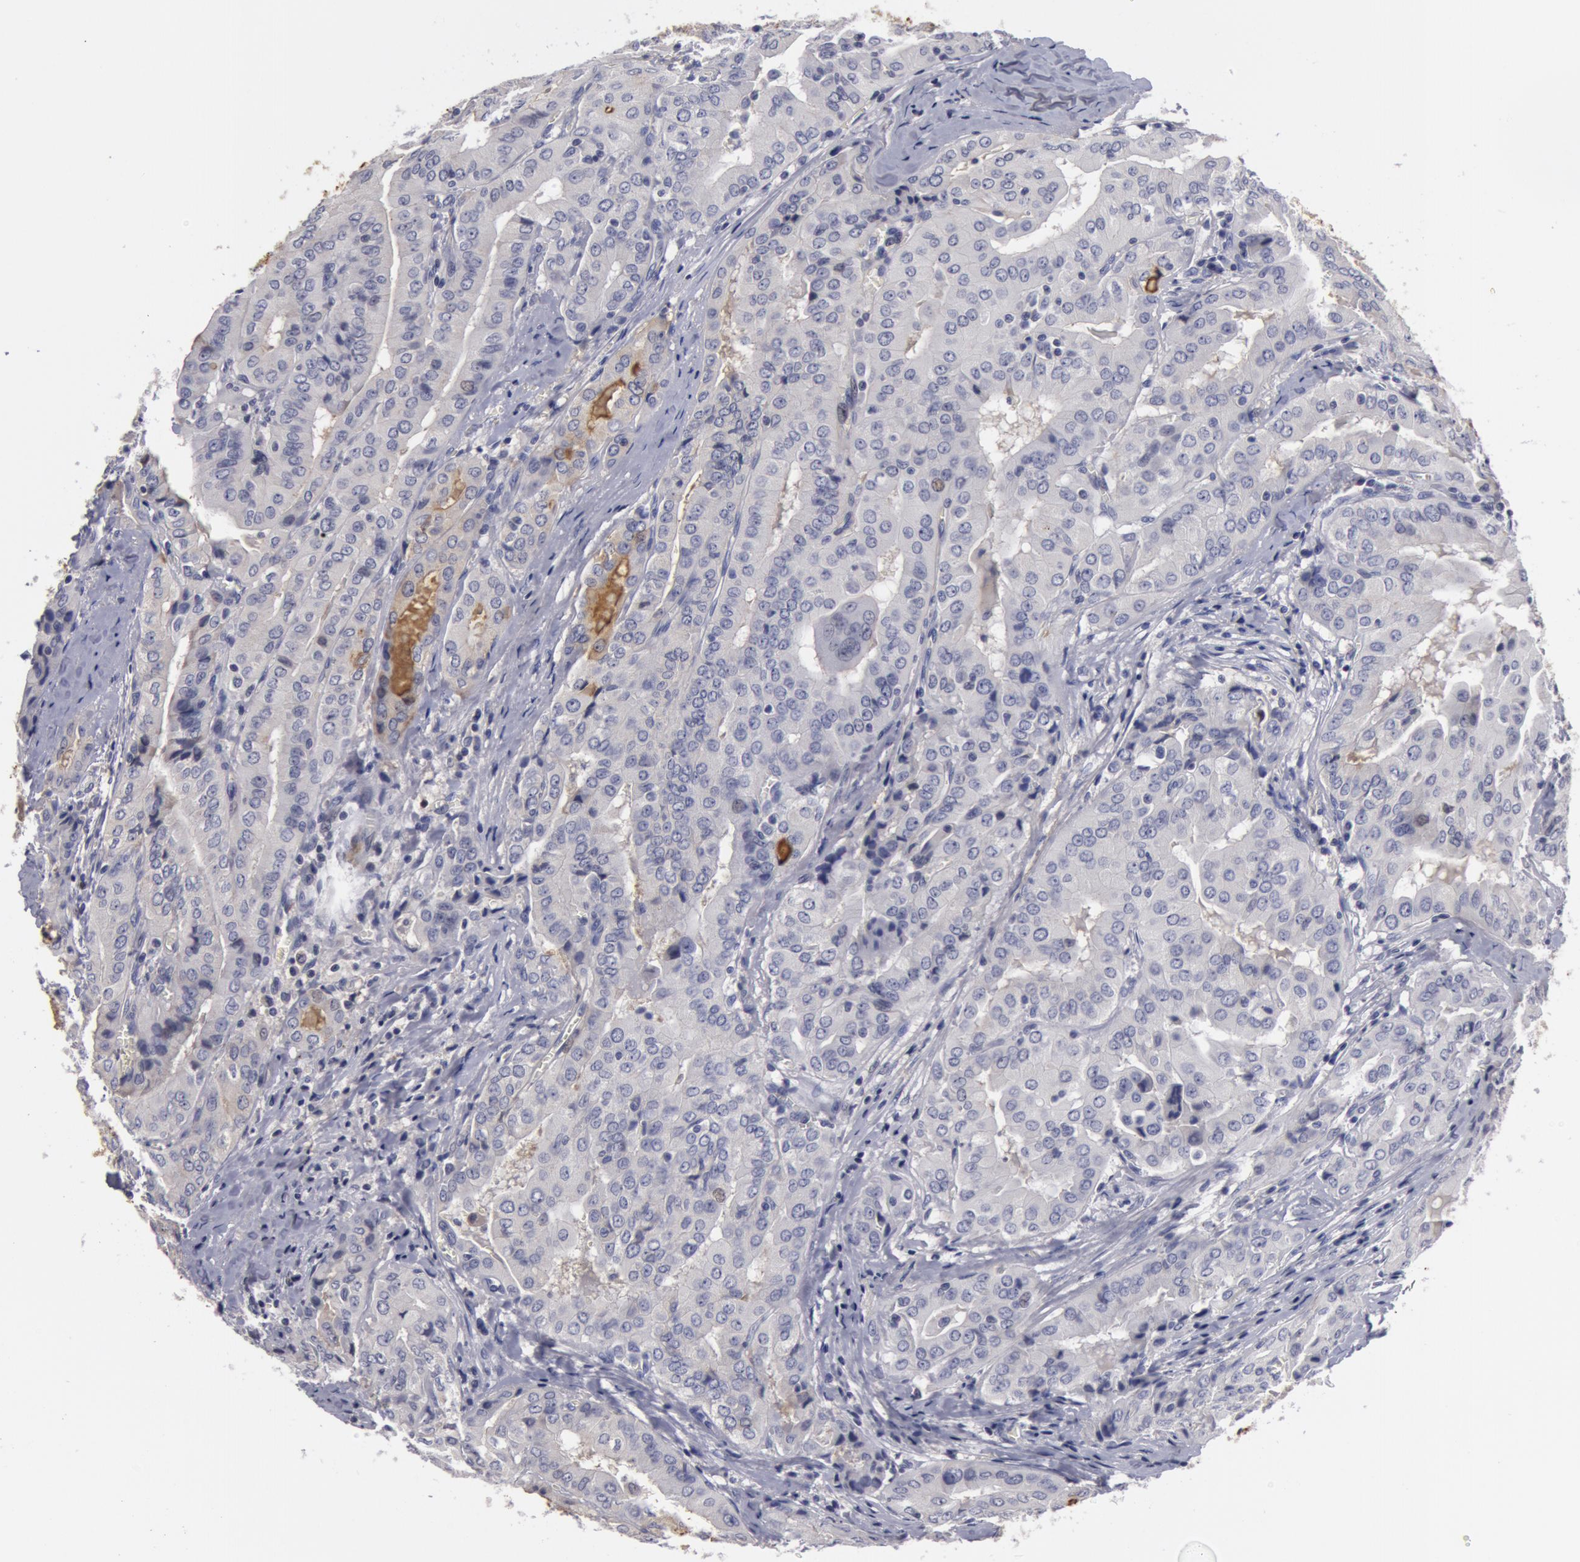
{"staining": {"intensity": "negative", "quantity": "none", "location": "none"}, "tissue": "thyroid cancer", "cell_type": "Tumor cells", "image_type": "cancer", "snomed": [{"axis": "morphology", "description": "Papillary adenocarcinoma, NOS"}, {"axis": "topography", "description": "Thyroid gland"}], "caption": "Immunohistochemical staining of human thyroid cancer (papillary adenocarcinoma) exhibits no significant staining in tumor cells.", "gene": "NLGN4X", "patient": {"sex": "female", "age": 71}}